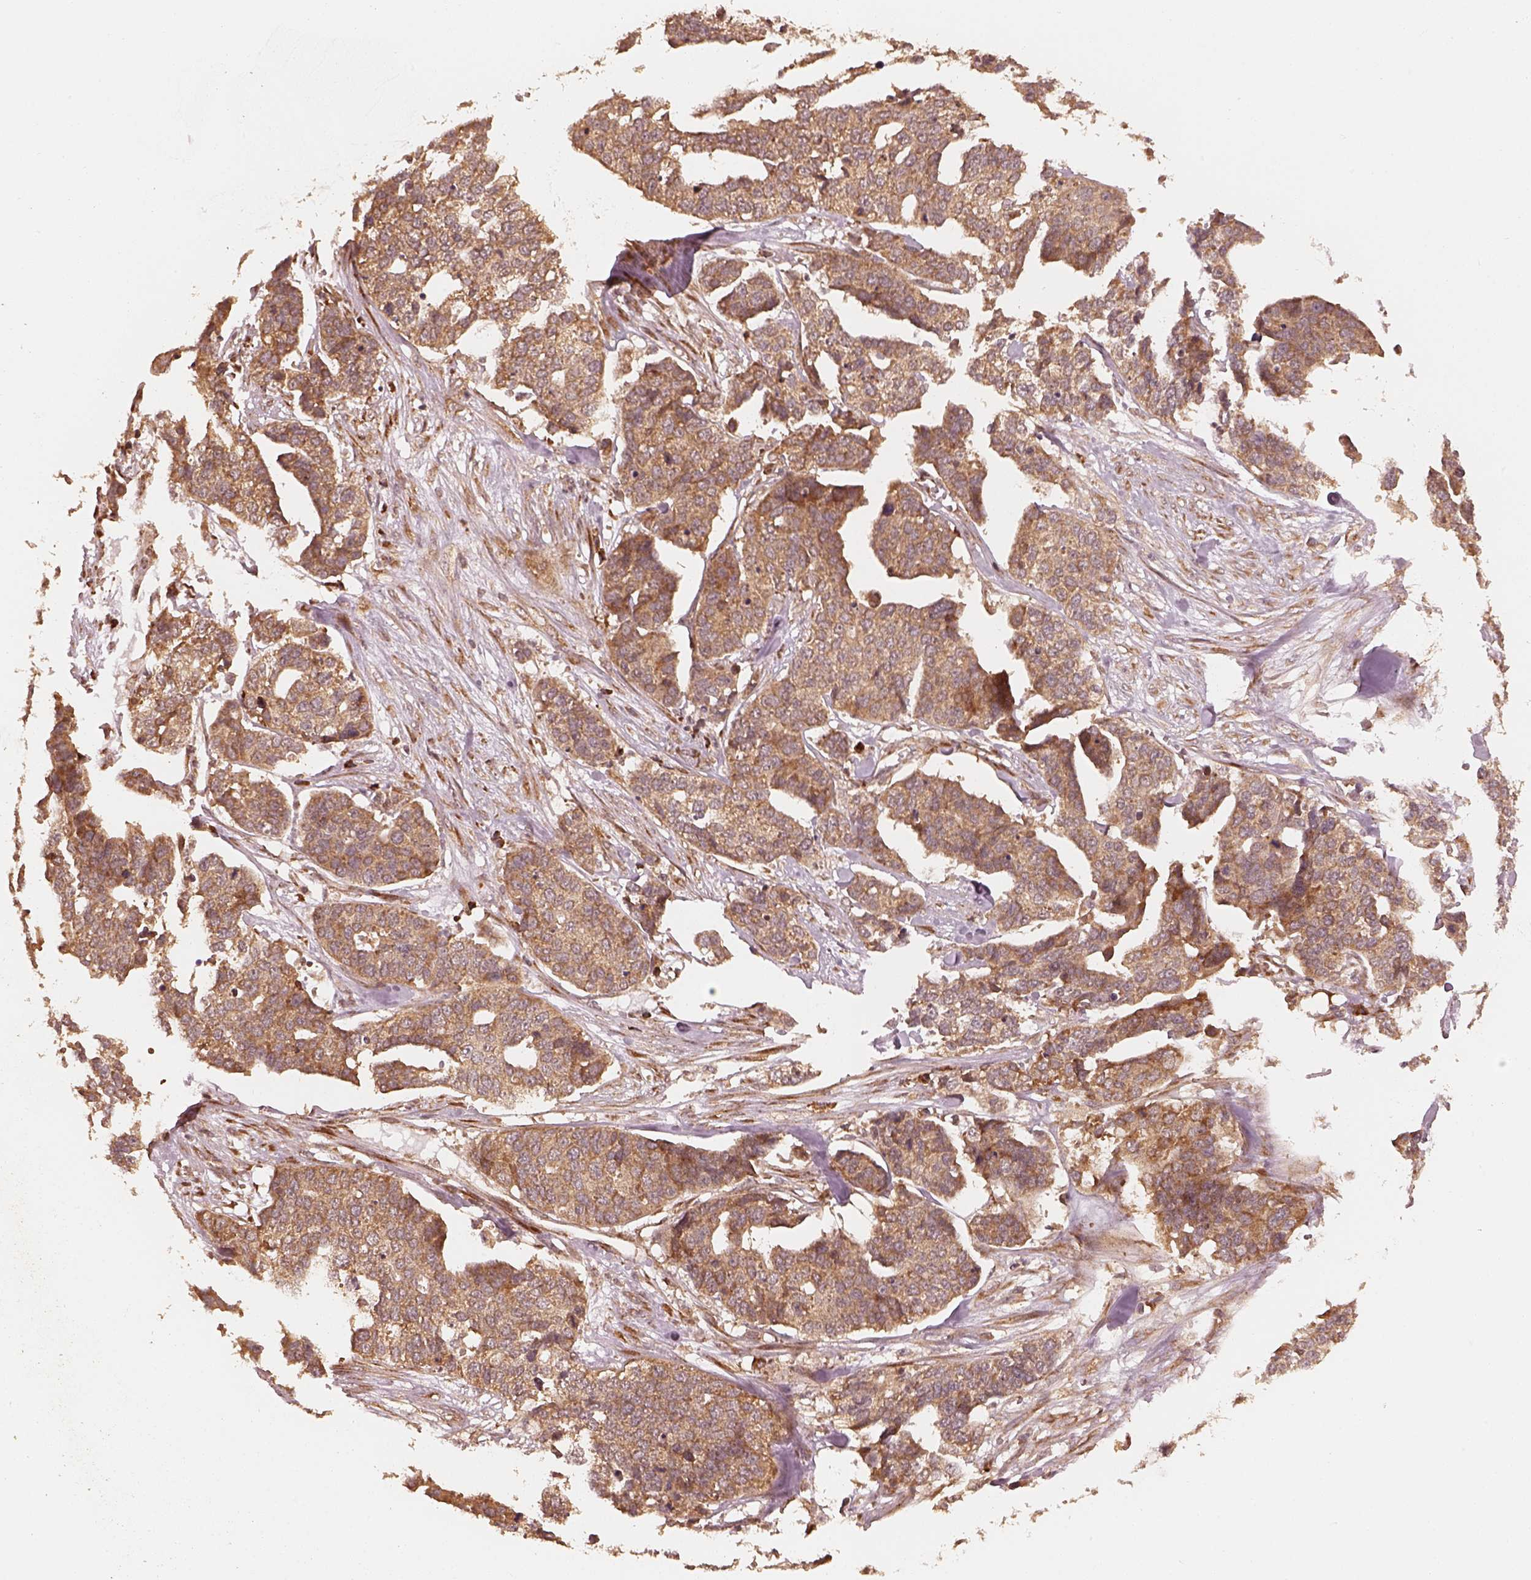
{"staining": {"intensity": "moderate", "quantity": ">75%", "location": "cytoplasmic/membranous"}, "tissue": "ovarian cancer", "cell_type": "Tumor cells", "image_type": "cancer", "snomed": [{"axis": "morphology", "description": "Carcinoma, endometroid"}, {"axis": "topography", "description": "Ovary"}], "caption": "Endometroid carcinoma (ovarian) stained for a protein (brown) reveals moderate cytoplasmic/membranous positive expression in approximately >75% of tumor cells.", "gene": "DNAJC25", "patient": {"sex": "female", "age": 65}}